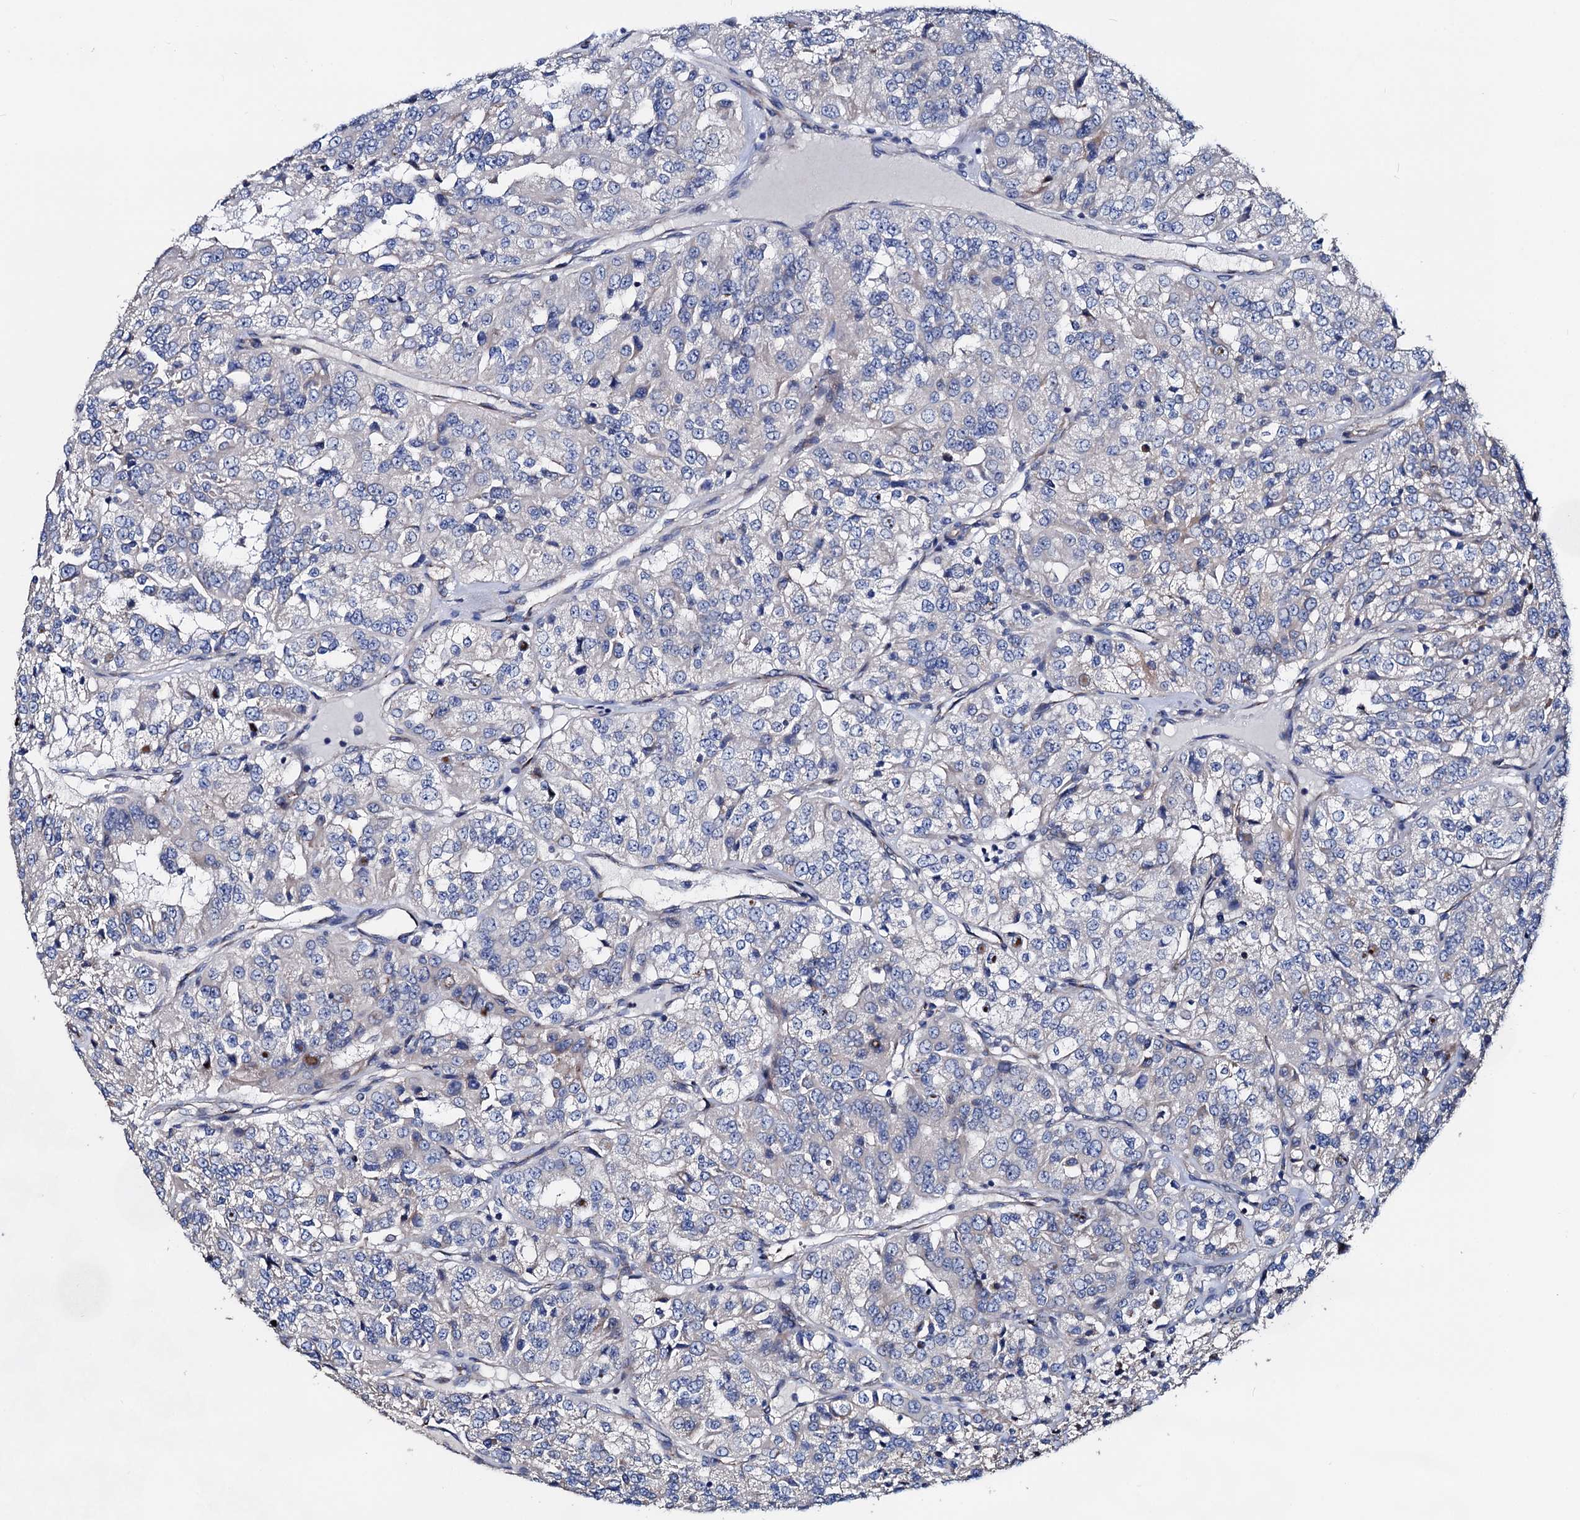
{"staining": {"intensity": "negative", "quantity": "none", "location": "none"}, "tissue": "renal cancer", "cell_type": "Tumor cells", "image_type": "cancer", "snomed": [{"axis": "morphology", "description": "Adenocarcinoma, NOS"}, {"axis": "topography", "description": "Kidney"}], "caption": "Tumor cells show no significant positivity in renal cancer (adenocarcinoma). Nuclei are stained in blue.", "gene": "AKAP11", "patient": {"sex": "female", "age": 63}}